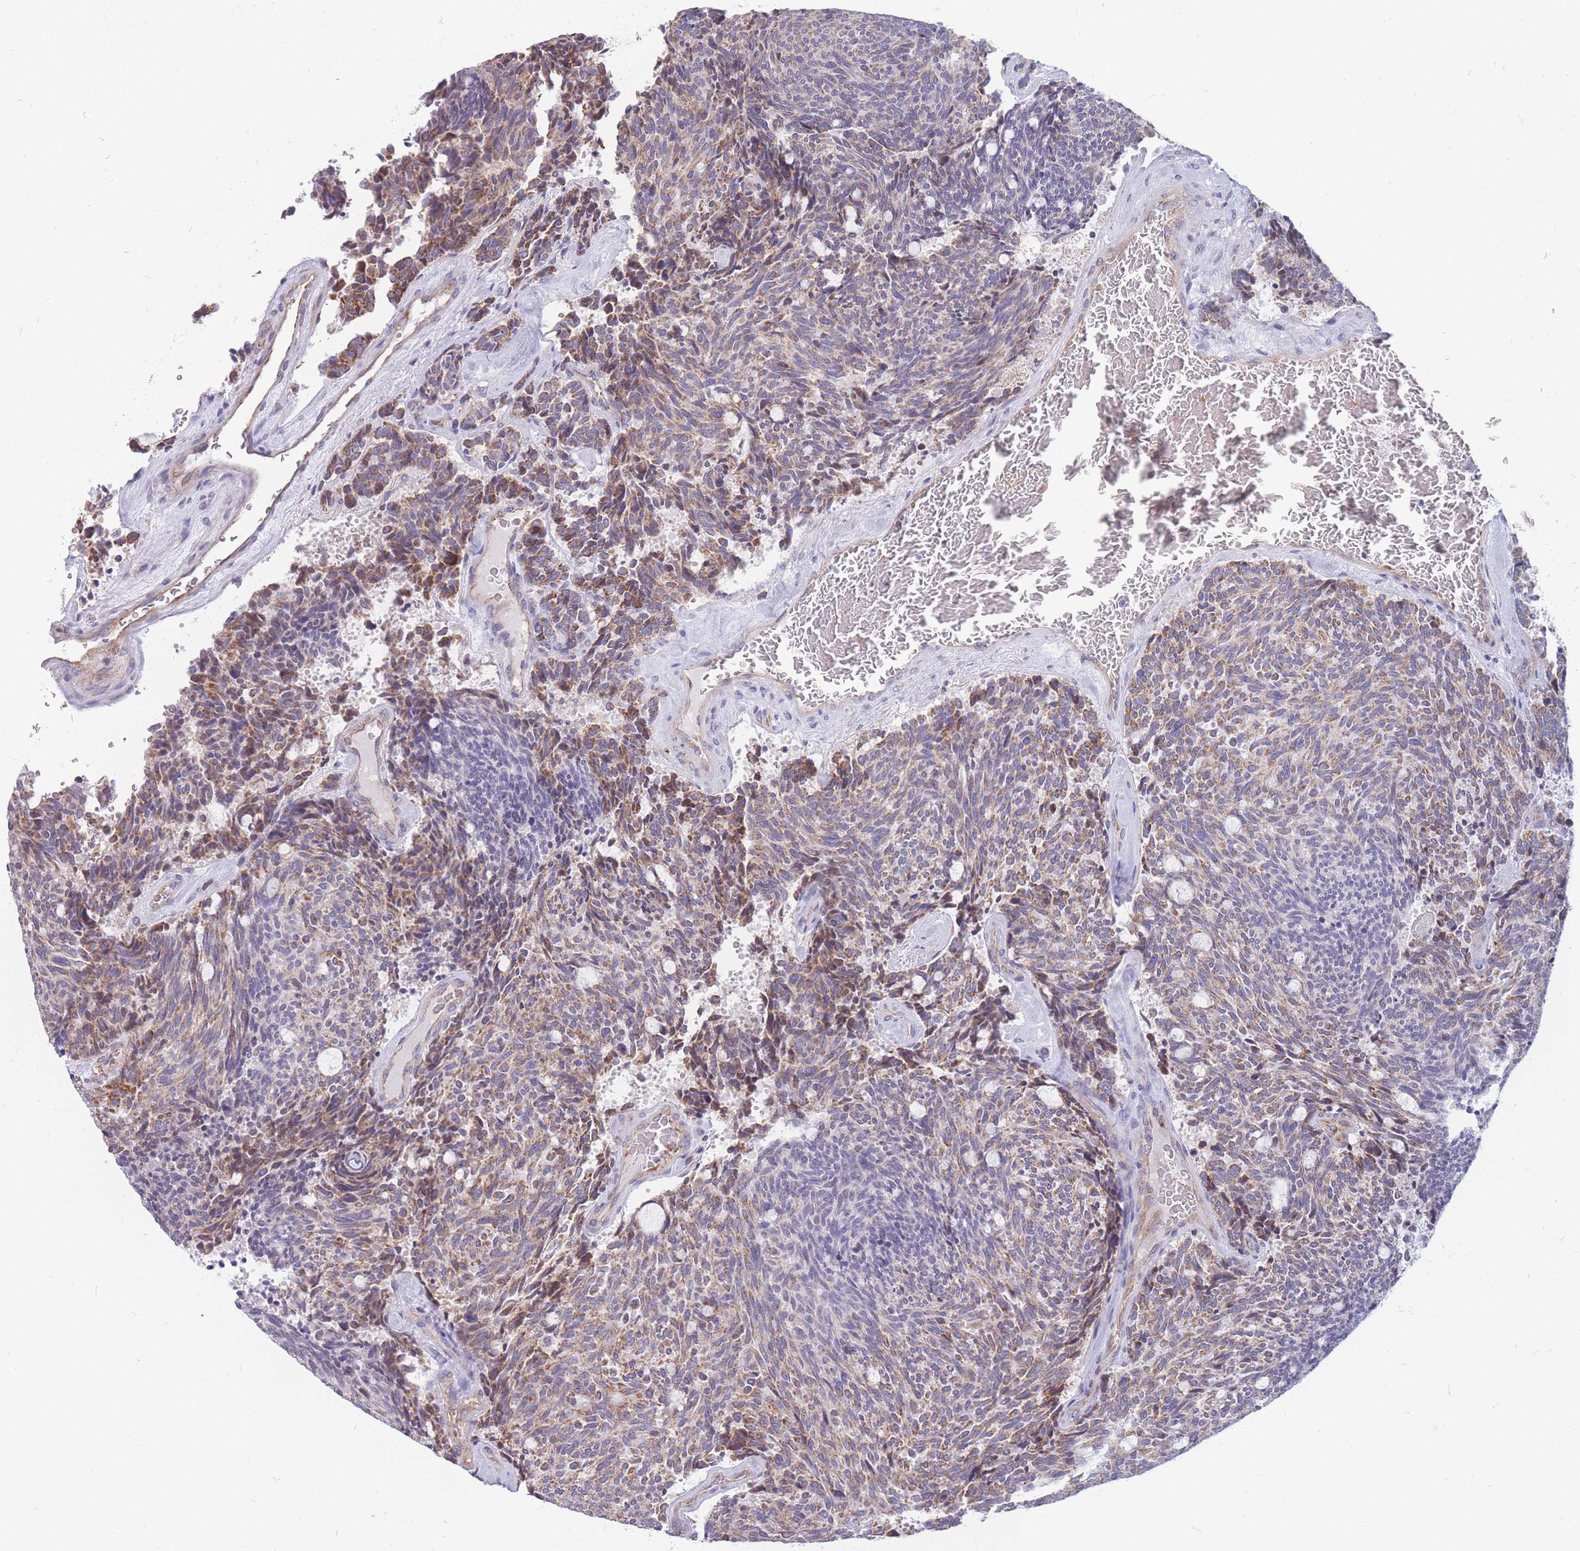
{"staining": {"intensity": "moderate", "quantity": ">75%", "location": "cytoplasmic/membranous"}, "tissue": "carcinoid", "cell_type": "Tumor cells", "image_type": "cancer", "snomed": [{"axis": "morphology", "description": "Carcinoid, malignant, NOS"}, {"axis": "topography", "description": "Pancreas"}], "caption": "The micrograph exhibits immunohistochemical staining of carcinoid. There is moderate cytoplasmic/membranous positivity is seen in approximately >75% of tumor cells. (DAB IHC with brightfield microscopy, high magnification).", "gene": "MRPS9", "patient": {"sex": "female", "age": 54}}